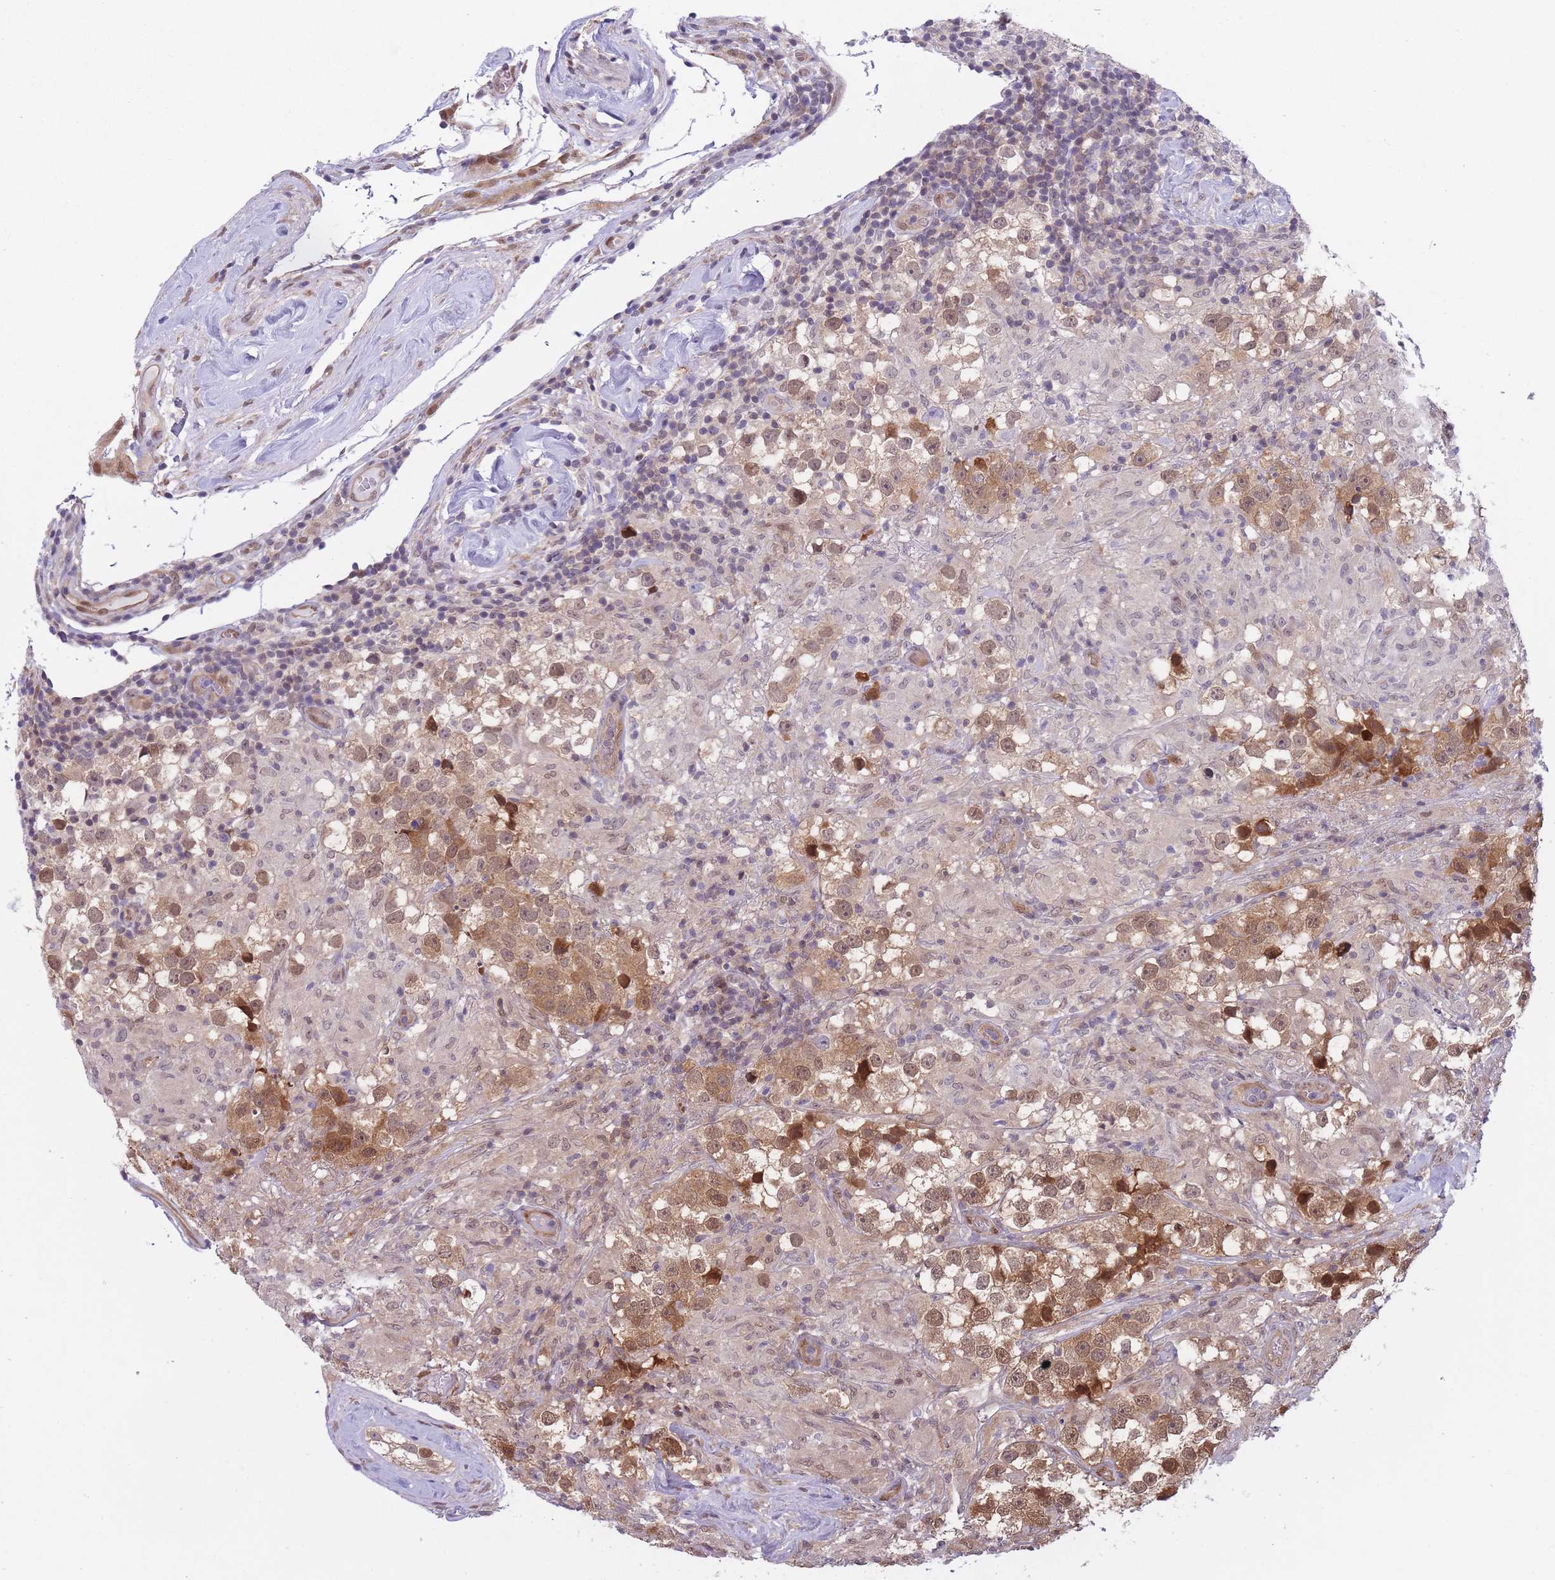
{"staining": {"intensity": "moderate", "quantity": ">75%", "location": "cytoplasmic/membranous,nuclear"}, "tissue": "testis cancer", "cell_type": "Tumor cells", "image_type": "cancer", "snomed": [{"axis": "morphology", "description": "Seminoma, NOS"}, {"axis": "topography", "description": "Testis"}], "caption": "Brown immunohistochemical staining in seminoma (testis) demonstrates moderate cytoplasmic/membranous and nuclear expression in about >75% of tumor cells.", "gene": "NSFL1C", "patient": {"sex": "male", "age": 46}}